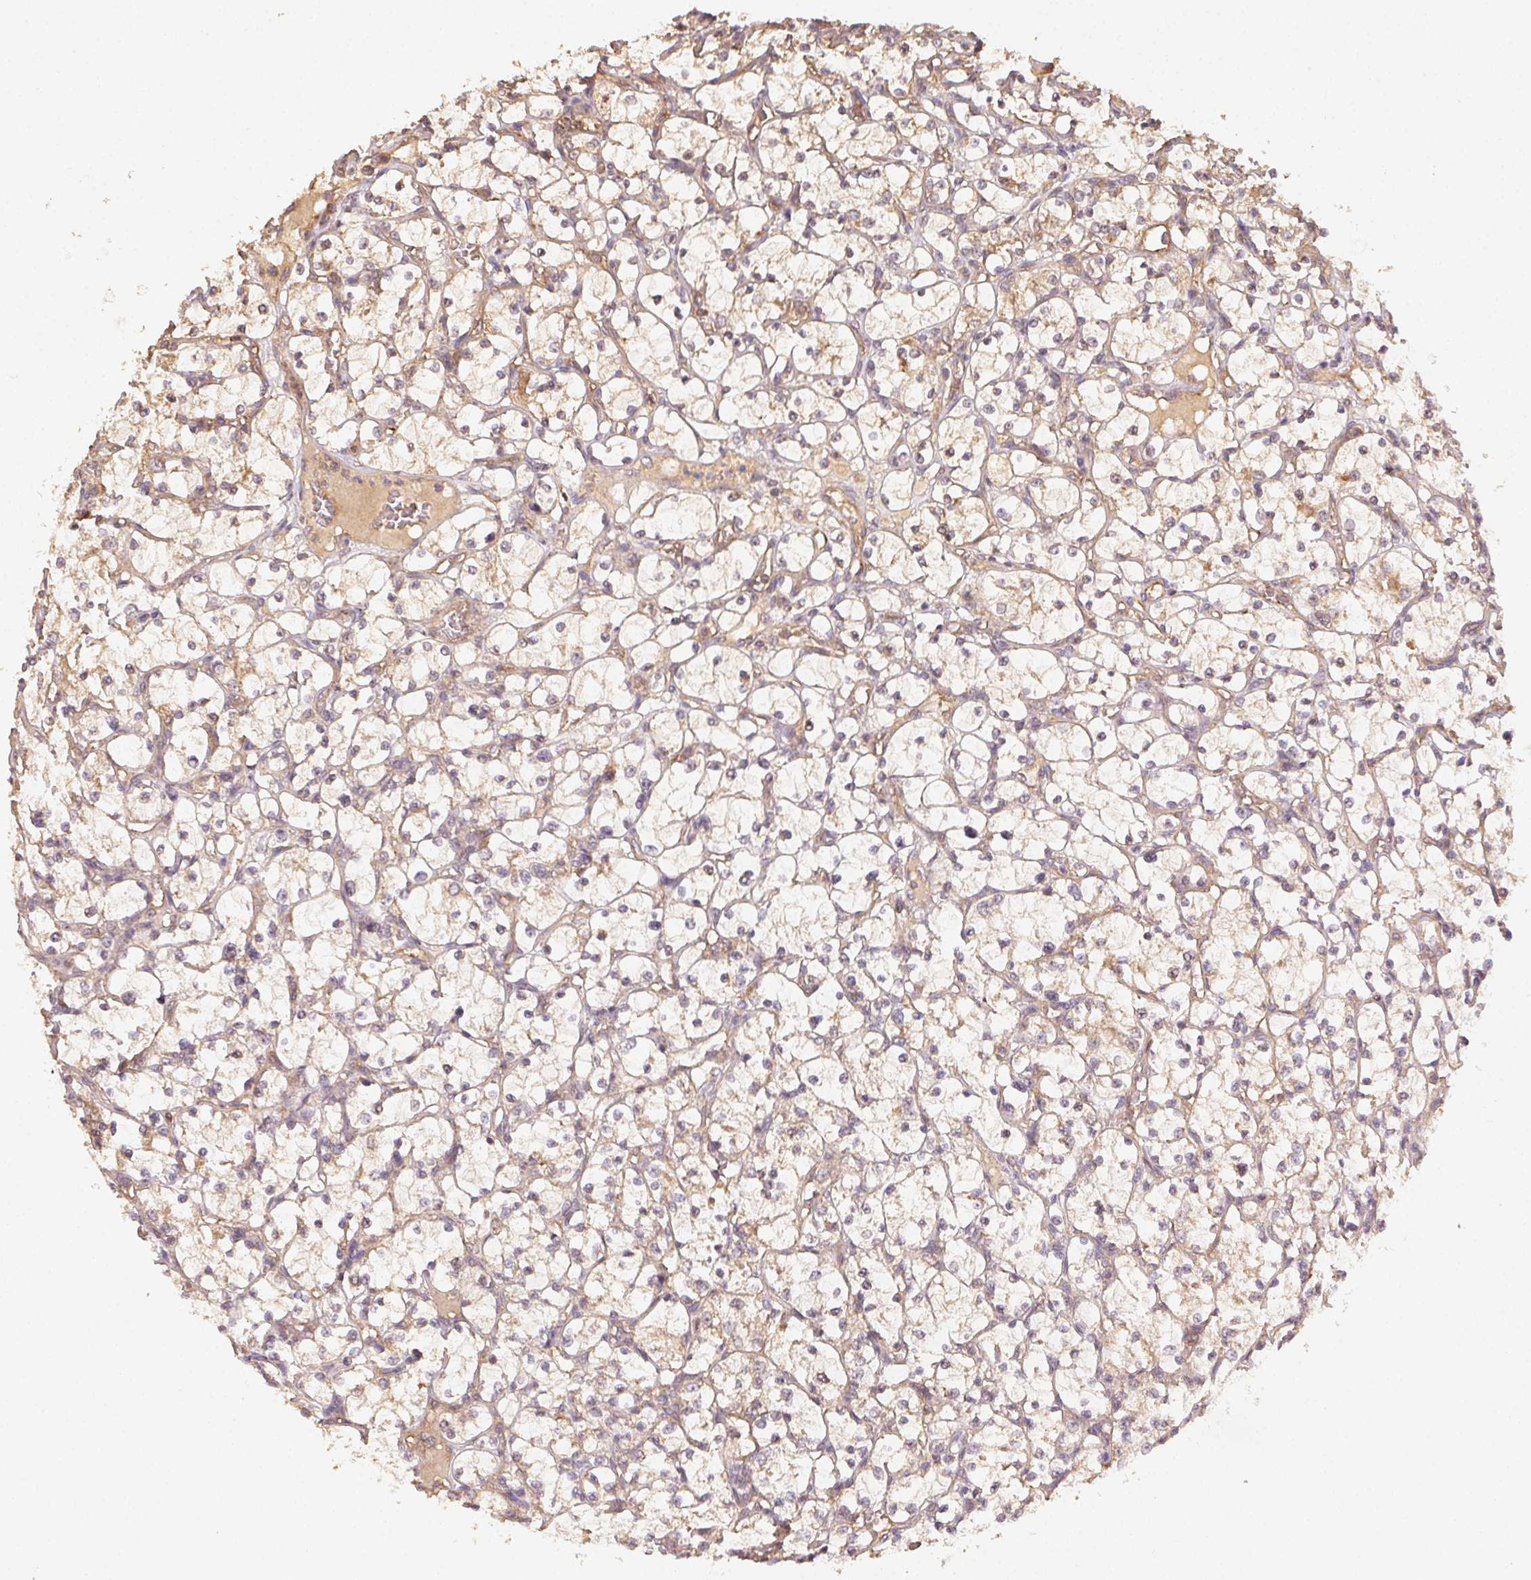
{"staining": {"intensity": "weak", "quantity": ">75%", "location": "cytoplasmic/membranous"}, "tissue": "renal cancer", "cell_type": "Tumor cells", "image_type": "cancer", "snomed": [{"axis": "morphology", "description": "Adenocarcinoma, NOS"}, {"axis": "topography", "description": "Kidney"}], "caption": "Renal cancer (adenocarcinoma) stained with a brown dye demonstrates weak cytoplasmic/membranous positive expression in approximately >75% of tumor cells.", "gene": "RALA", "patient": {"sex": "female", "age": 69}}